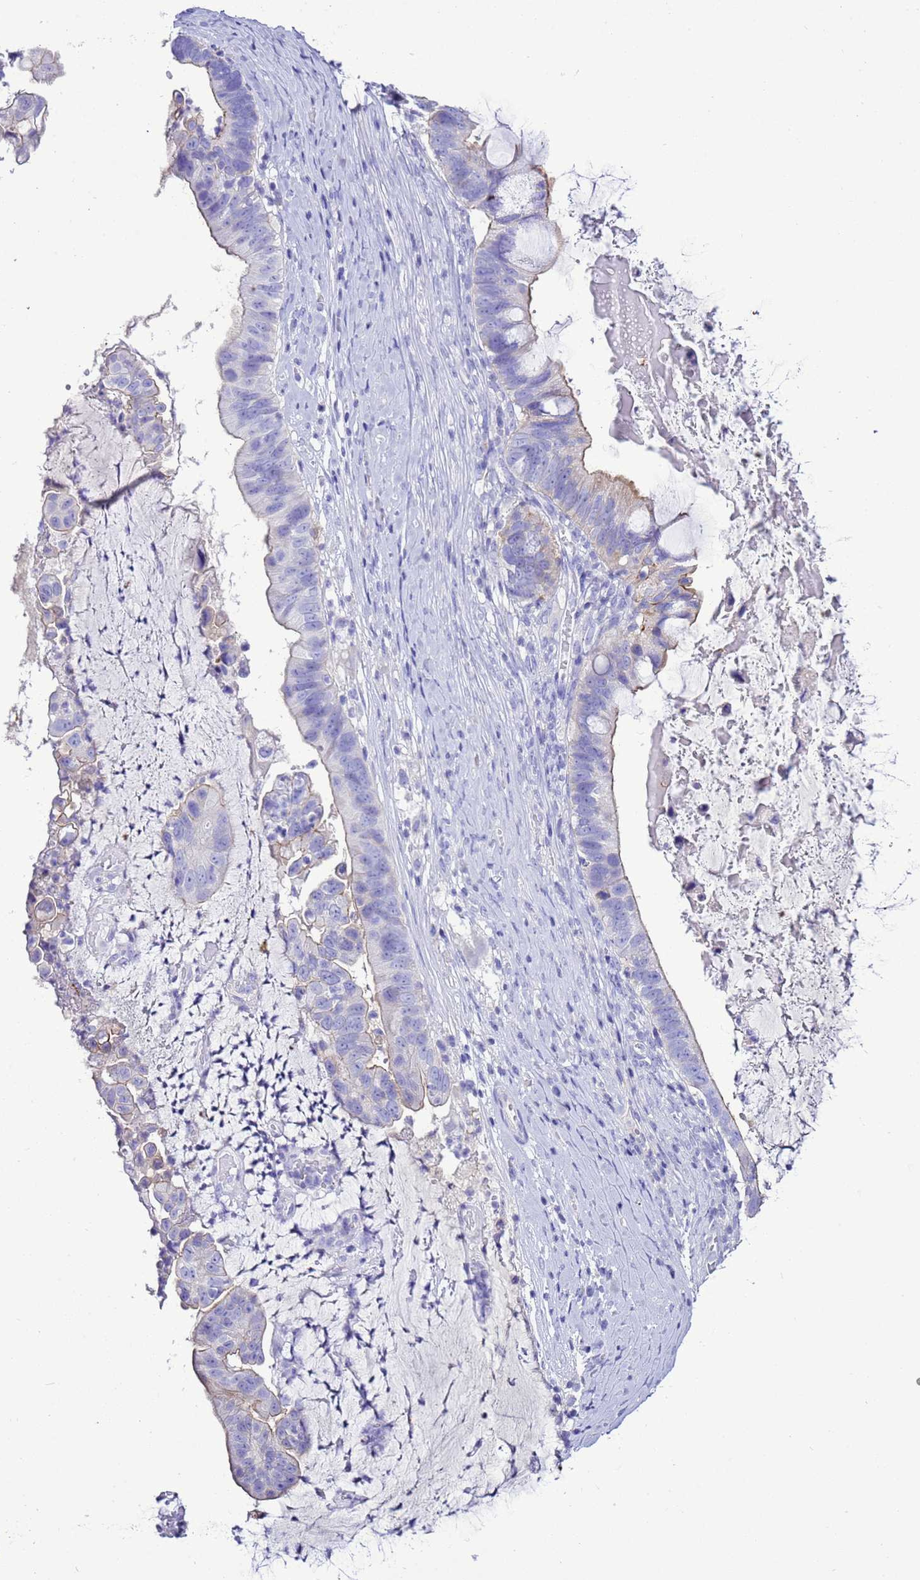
{"staining": {"intensity": "moderate", "quantity": "<25%", "location": "cytoplasmic/membranous"}, "tissue": "ovarian cancer", "cell_type": "Tumor cells", "image_type": "cancer", "snomed": [{"axis": "morphology", "description": "Cystadenocarcinoma, mucinous, NOS"}, {"axis": "topography", "description": "Ovary"}], "caption": "An image showing moderate cytoplasmic/membranous staining in about <25% of tumor cells in ovarian cancer, as visualized by brown immunohistochemical staining.", "gene": "BEST2", "patient": {"sex": "female", "age": 61}}